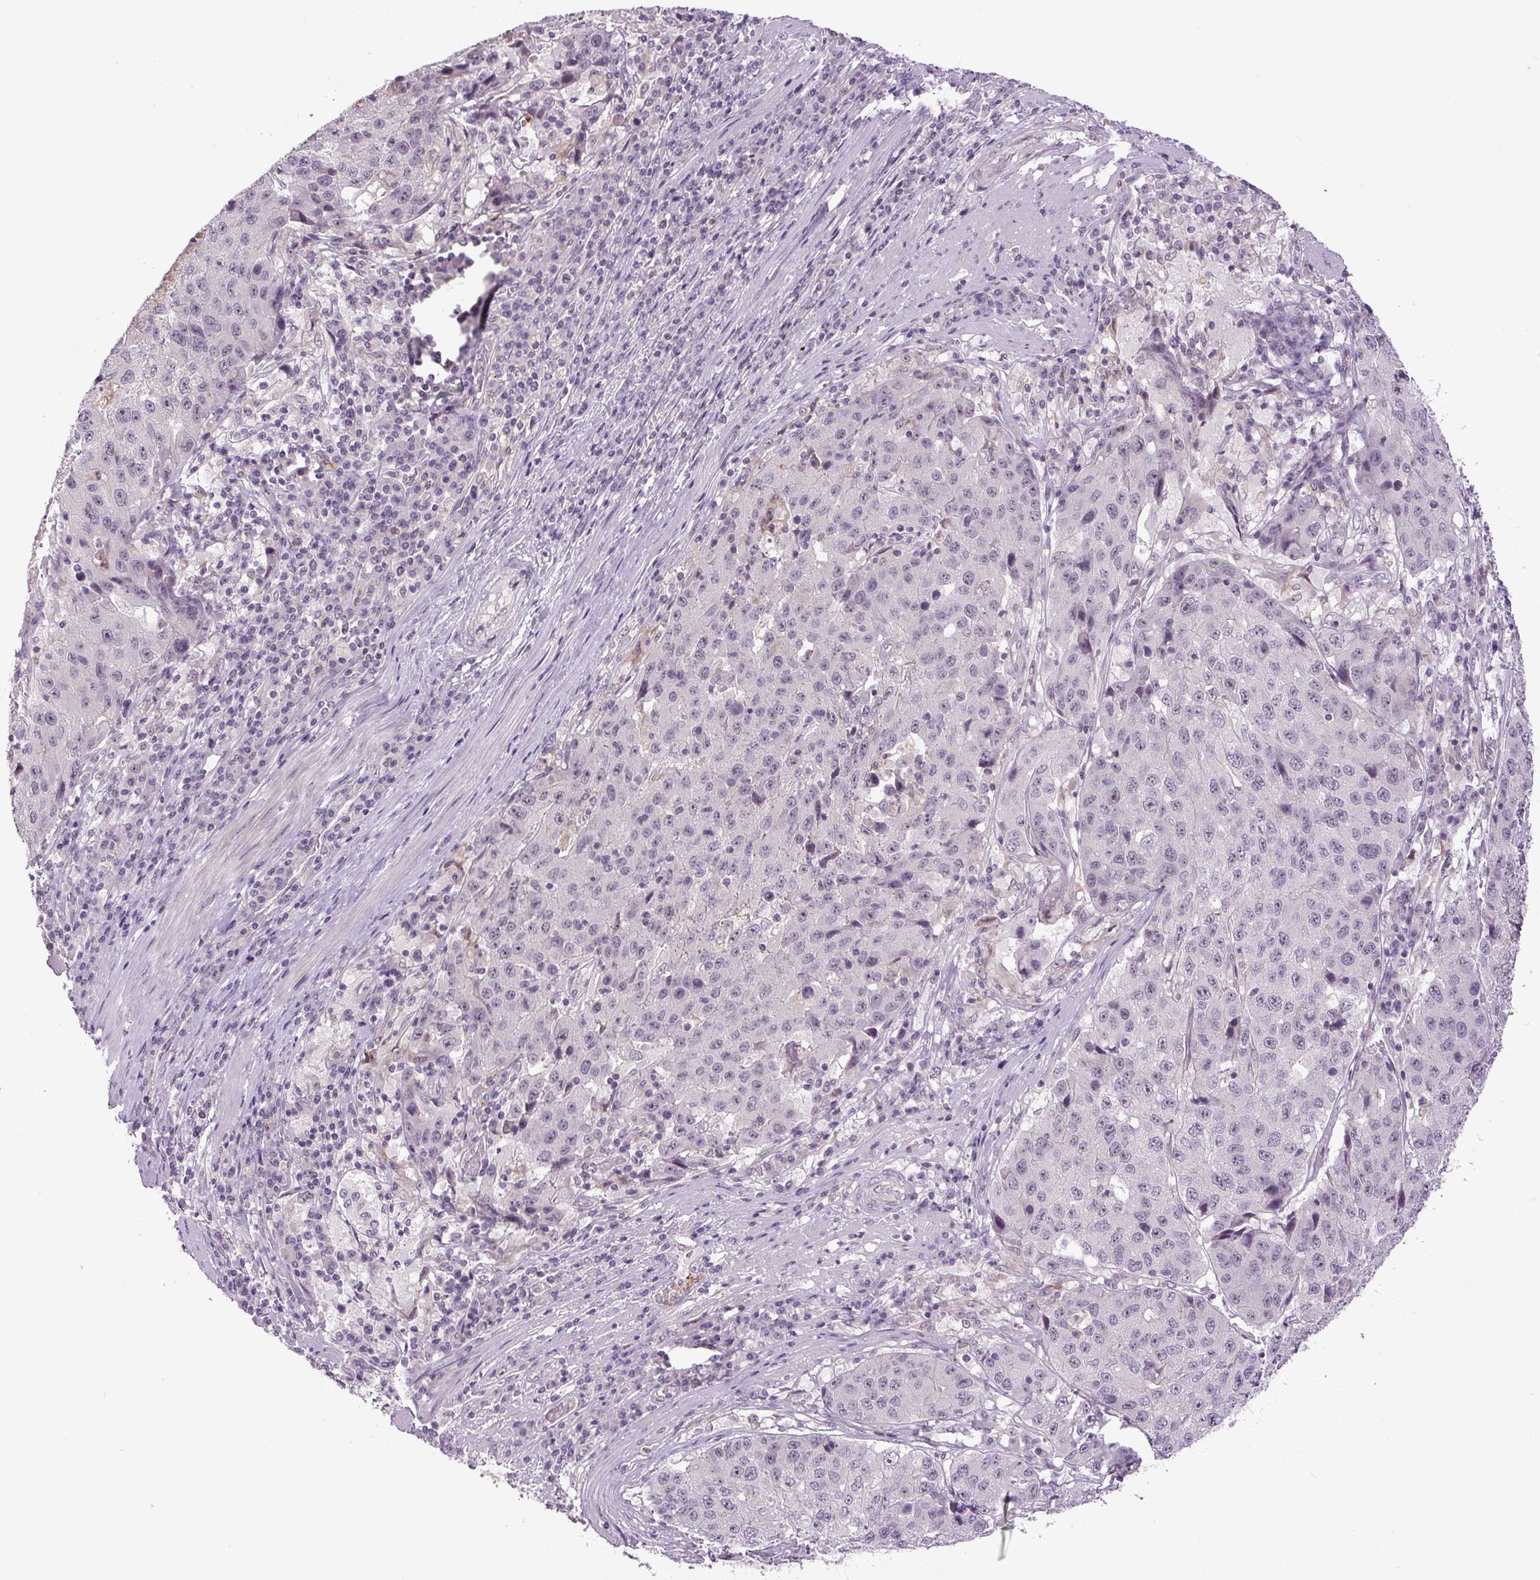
{"staining": {"intensity": "negative", "quantity": "none", "location": "none"}, "tissue": "stomach cancer", "cell_type": "Tumor cells", "image_type": "cancer", "snomed": [{"axis": "morphology", "description": "Adenocarcinoma, NOS"}, {"axis": "topography", "description": "Stomach"}], "caption": "This photomicrograph is of stomach cancer stained with immunohistochemistry to label a protein in brown with the nuclei are counter-stained blue. There is no staining in tumor cells.", "gene": "SGF29", "patient": {"sex": "male", "age": 71}}